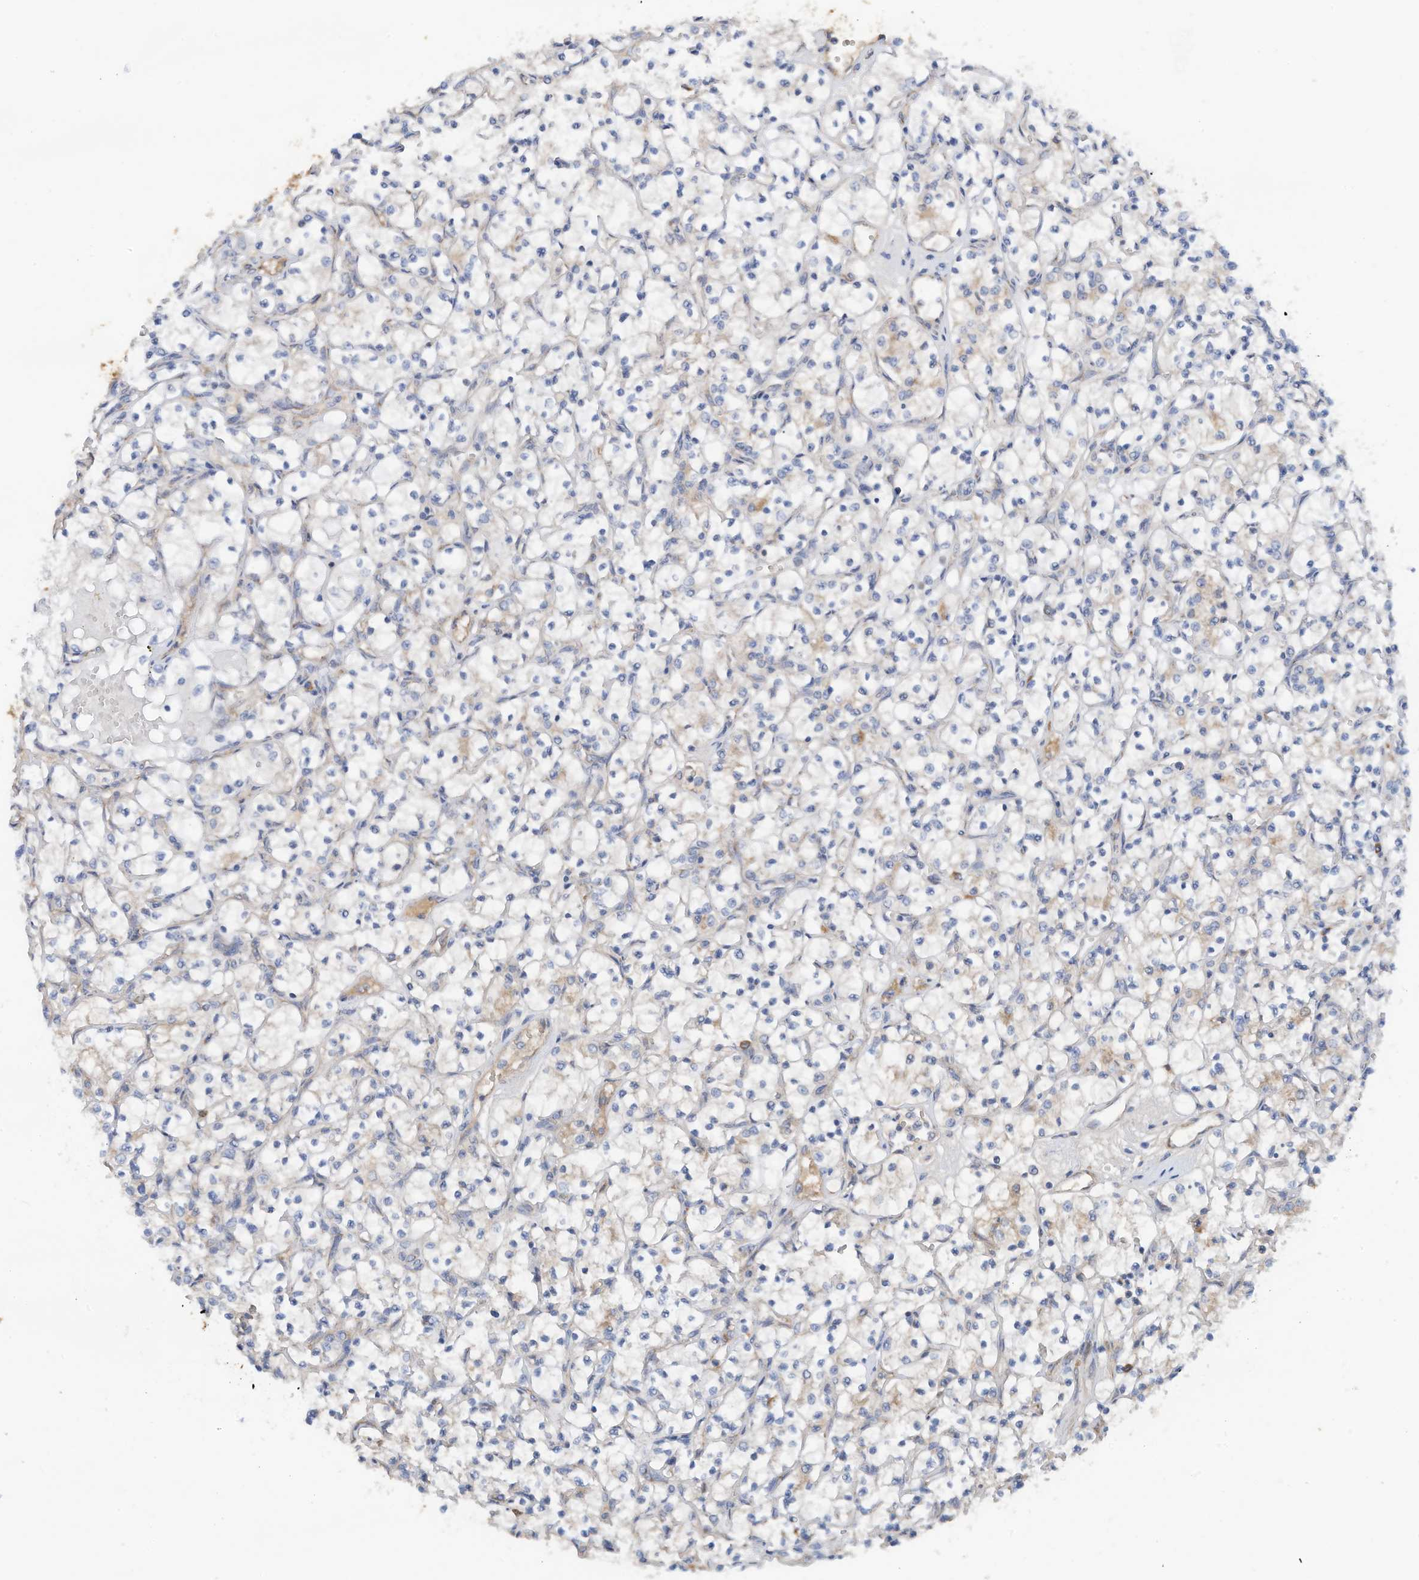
{"staining": {"intensity": "negative", "quantity": "none", "location": "none"}, "tissue": "renal cancer", "cell_type": "Tumor cells", "image_type": "cancer", "snomed": [{"axis": "morphology", "description": "Adenocarcinoma, NOS"}, {"axis": "topography", "description": "Kidney"}], "caption": "The IHC photomicrograph has no significant expression in tumor cells of adenocarcinoma (renal) tissue. (Stains: DAB immunohistochemistry with hematoxylin counter stain, Microscopy: brightfield microscopy at high magnification).", "gene": "SLC5A11", "patient": {"sex": "female", "age": 69}}